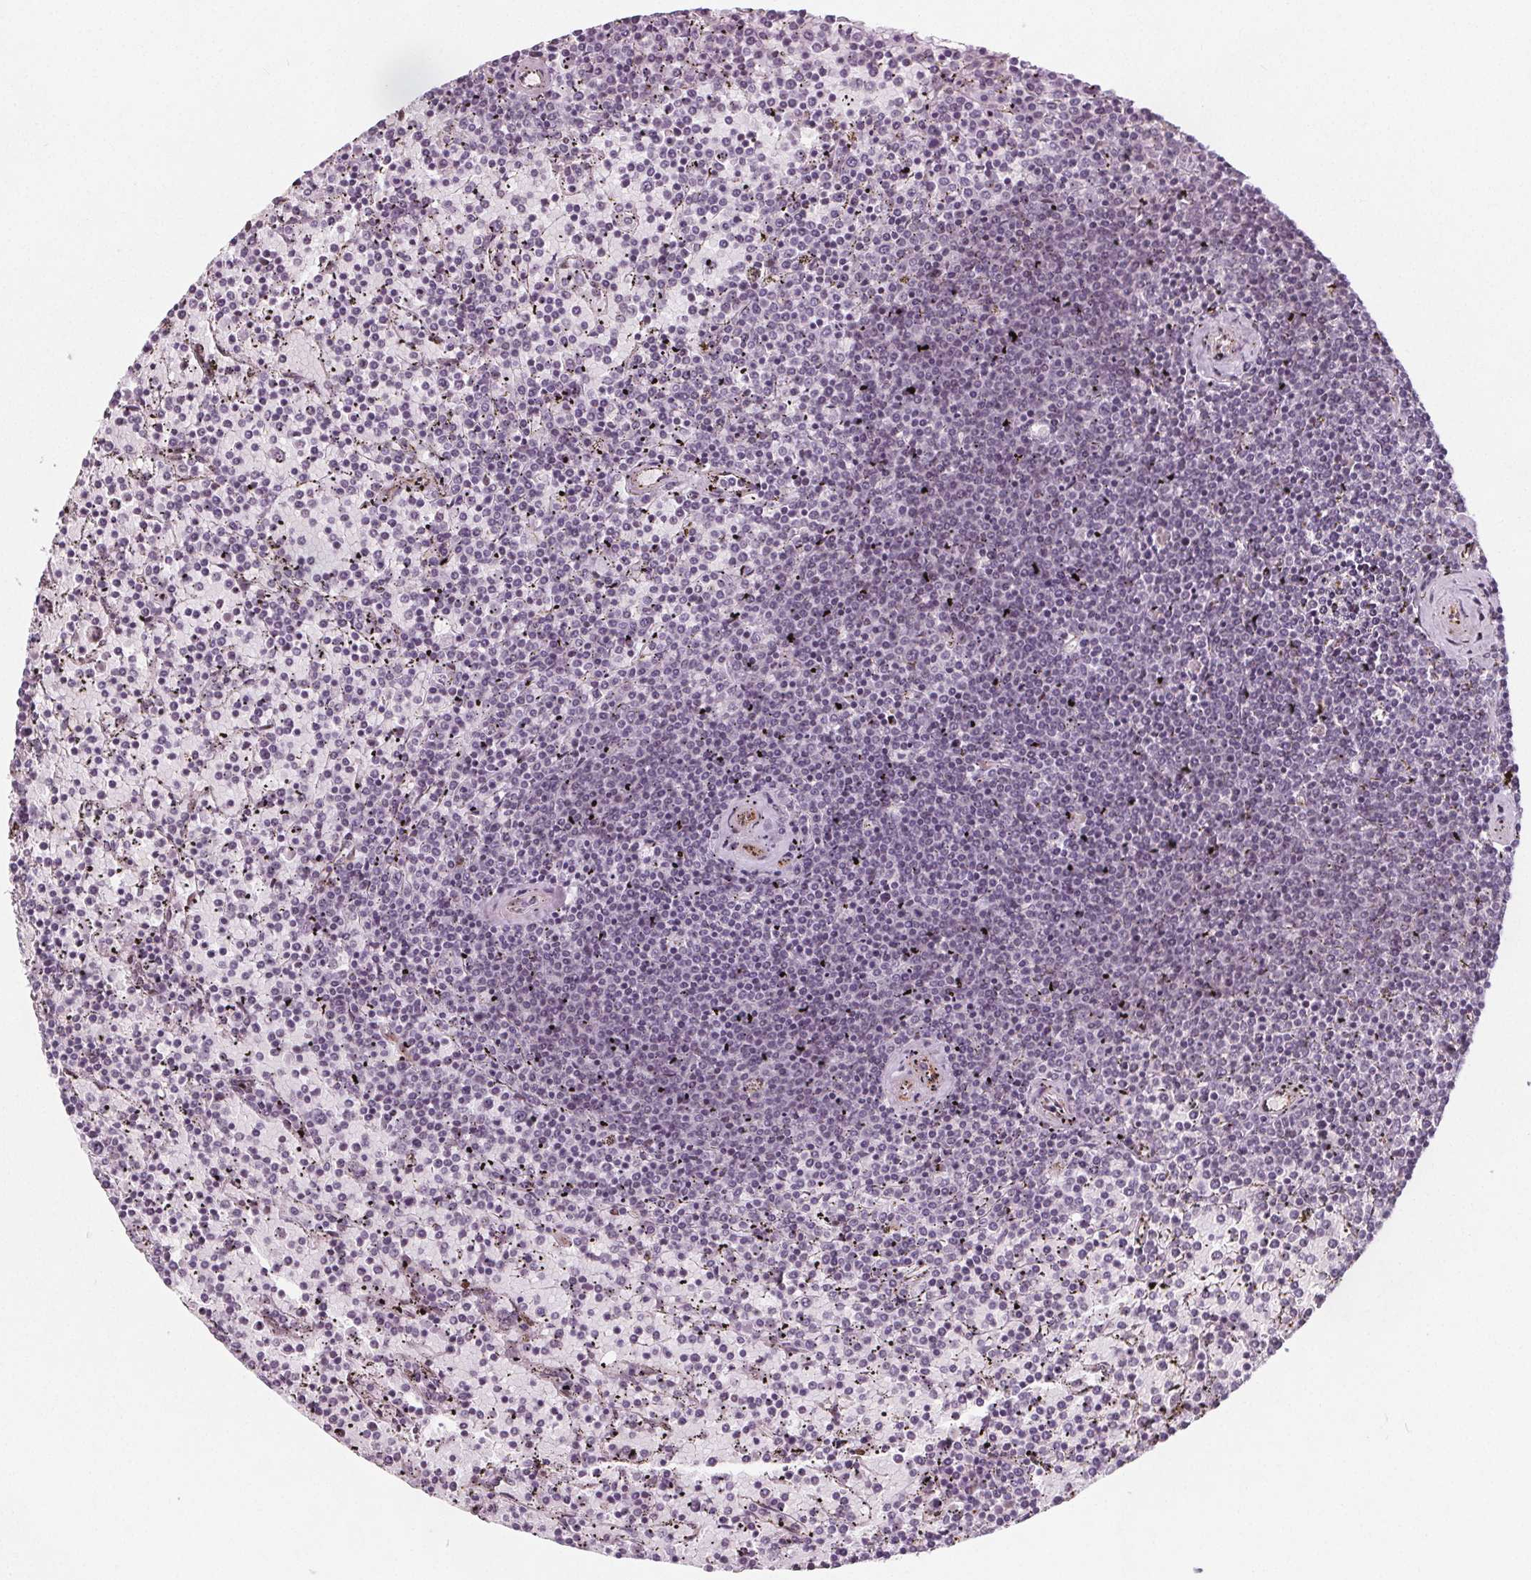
{"staining": {"intensity": "negative", "quantity": "none", "location": "none"}, "tissue": "lymphoma", "cell_type": "Tumor cells", "image_type": "cancer", "snomed": [{"axis": "morphology", "description": "Malignant lymphoma, non-Hodgkin's type, Low grade"}, {"axis": "topography", "description": "Spleen"}], "caption": "DAB immunohistochemical staining of human low-grade malignant lymphoma, non-Hodgkin's type exhibits no significant expression in tumor cells.", "gene": "TAF6L", "patient": {"sex": "female", "age": 77}}